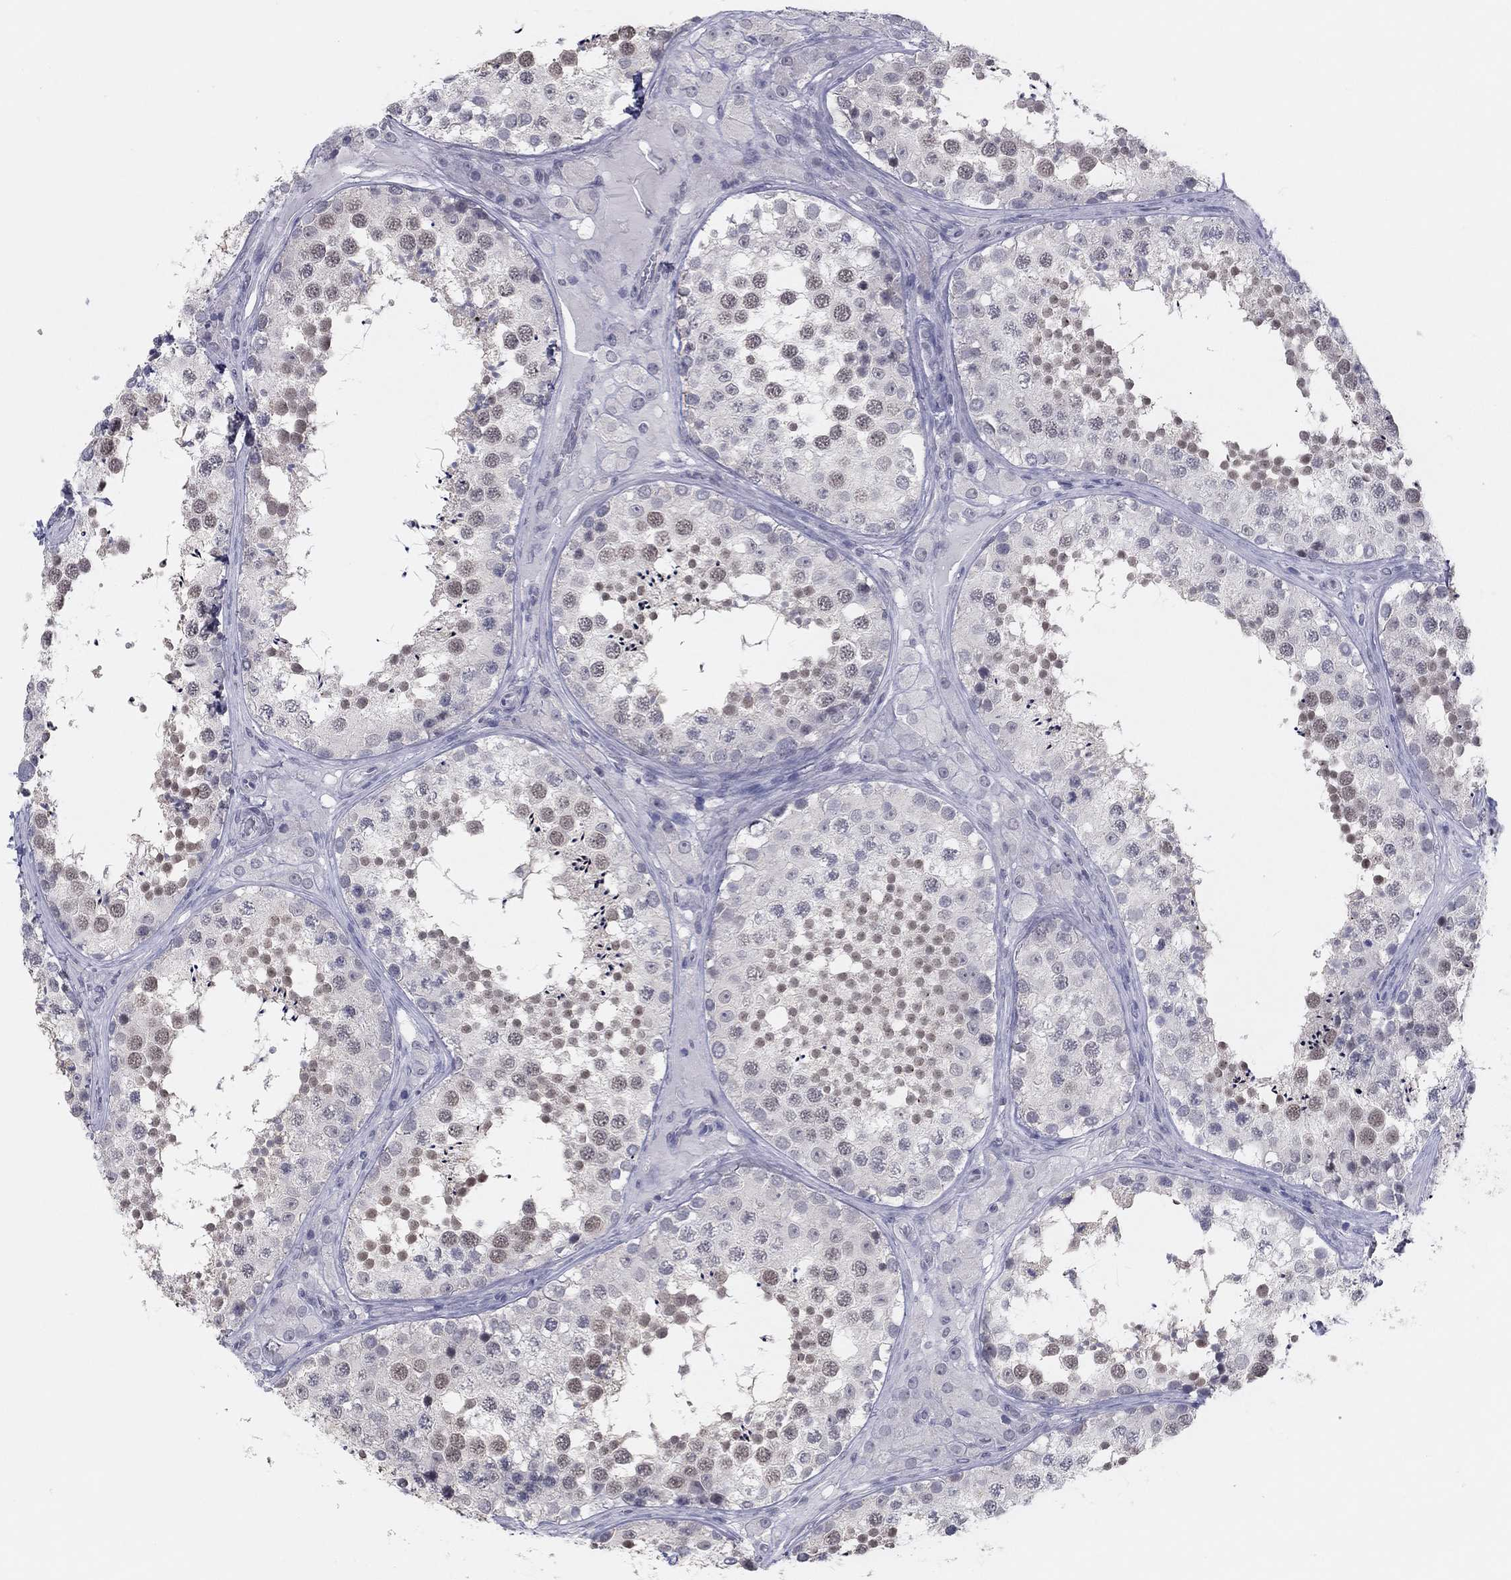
{"staining": {"intensity": "weak", "quantity": "25%-75%", "location": "nuclear"}, "tissue": "testis", "cell_type": "Cells in seminiferous ducts", "image_type": "normal", "snomed": [{"axis": "morphology", "description": "Normal tissue, NOS"}, {"axis": "topography", "description": "Testis"}], "caption": "Immunohistochemistry (IHC) image of unremarkable testis: human testis stained using immunohistochemistry reveals low levels of weak protein expression localized specifically in the nuclear of cells in seminiferous ducts, appearing as a nuclear brown color.", "gene": "SLC22A2", "patient": {"sex": "male", "age": 34}}